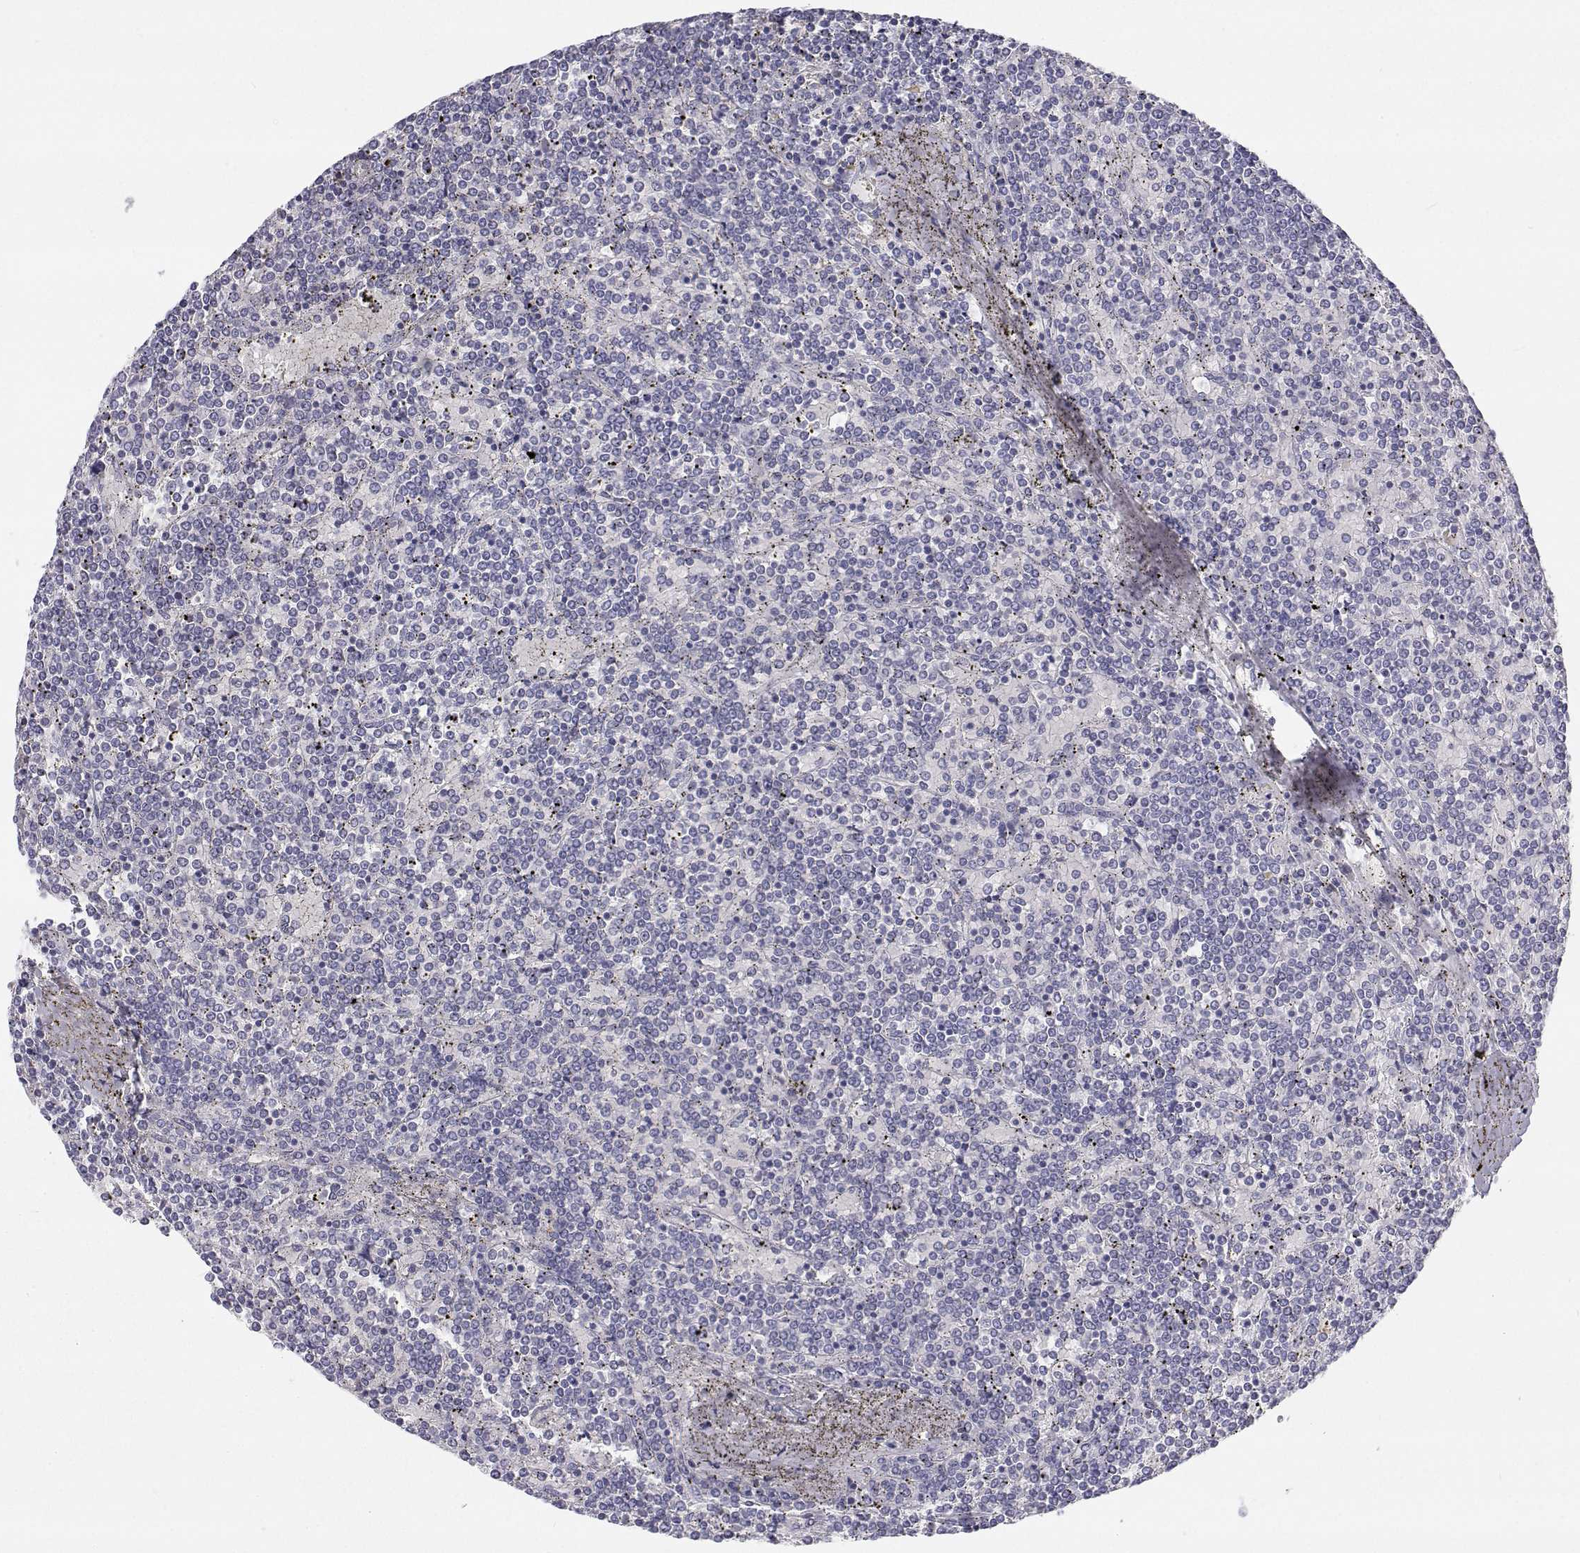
{"staining": {"intensity": "negative", "quantity": "none", "location": "none"}, "tissue": "lymphoma", "cell_type": "Tumor cells", "image_type": "cancer", "snomed": [{"axis": "morphology", "description": "Malignant lymphoma, non-Hodgkin's type, Low grade"}, {"axis": "topography", "description": "Spleen"}], "caption": "Low-grade malignant lymphoma, non-Hodgkin's type stained for a protein using immunohistochemistry reveals no positivity tumor cells.", "gene": "TTN", "patient": {"sex": "female", "age": 19}}